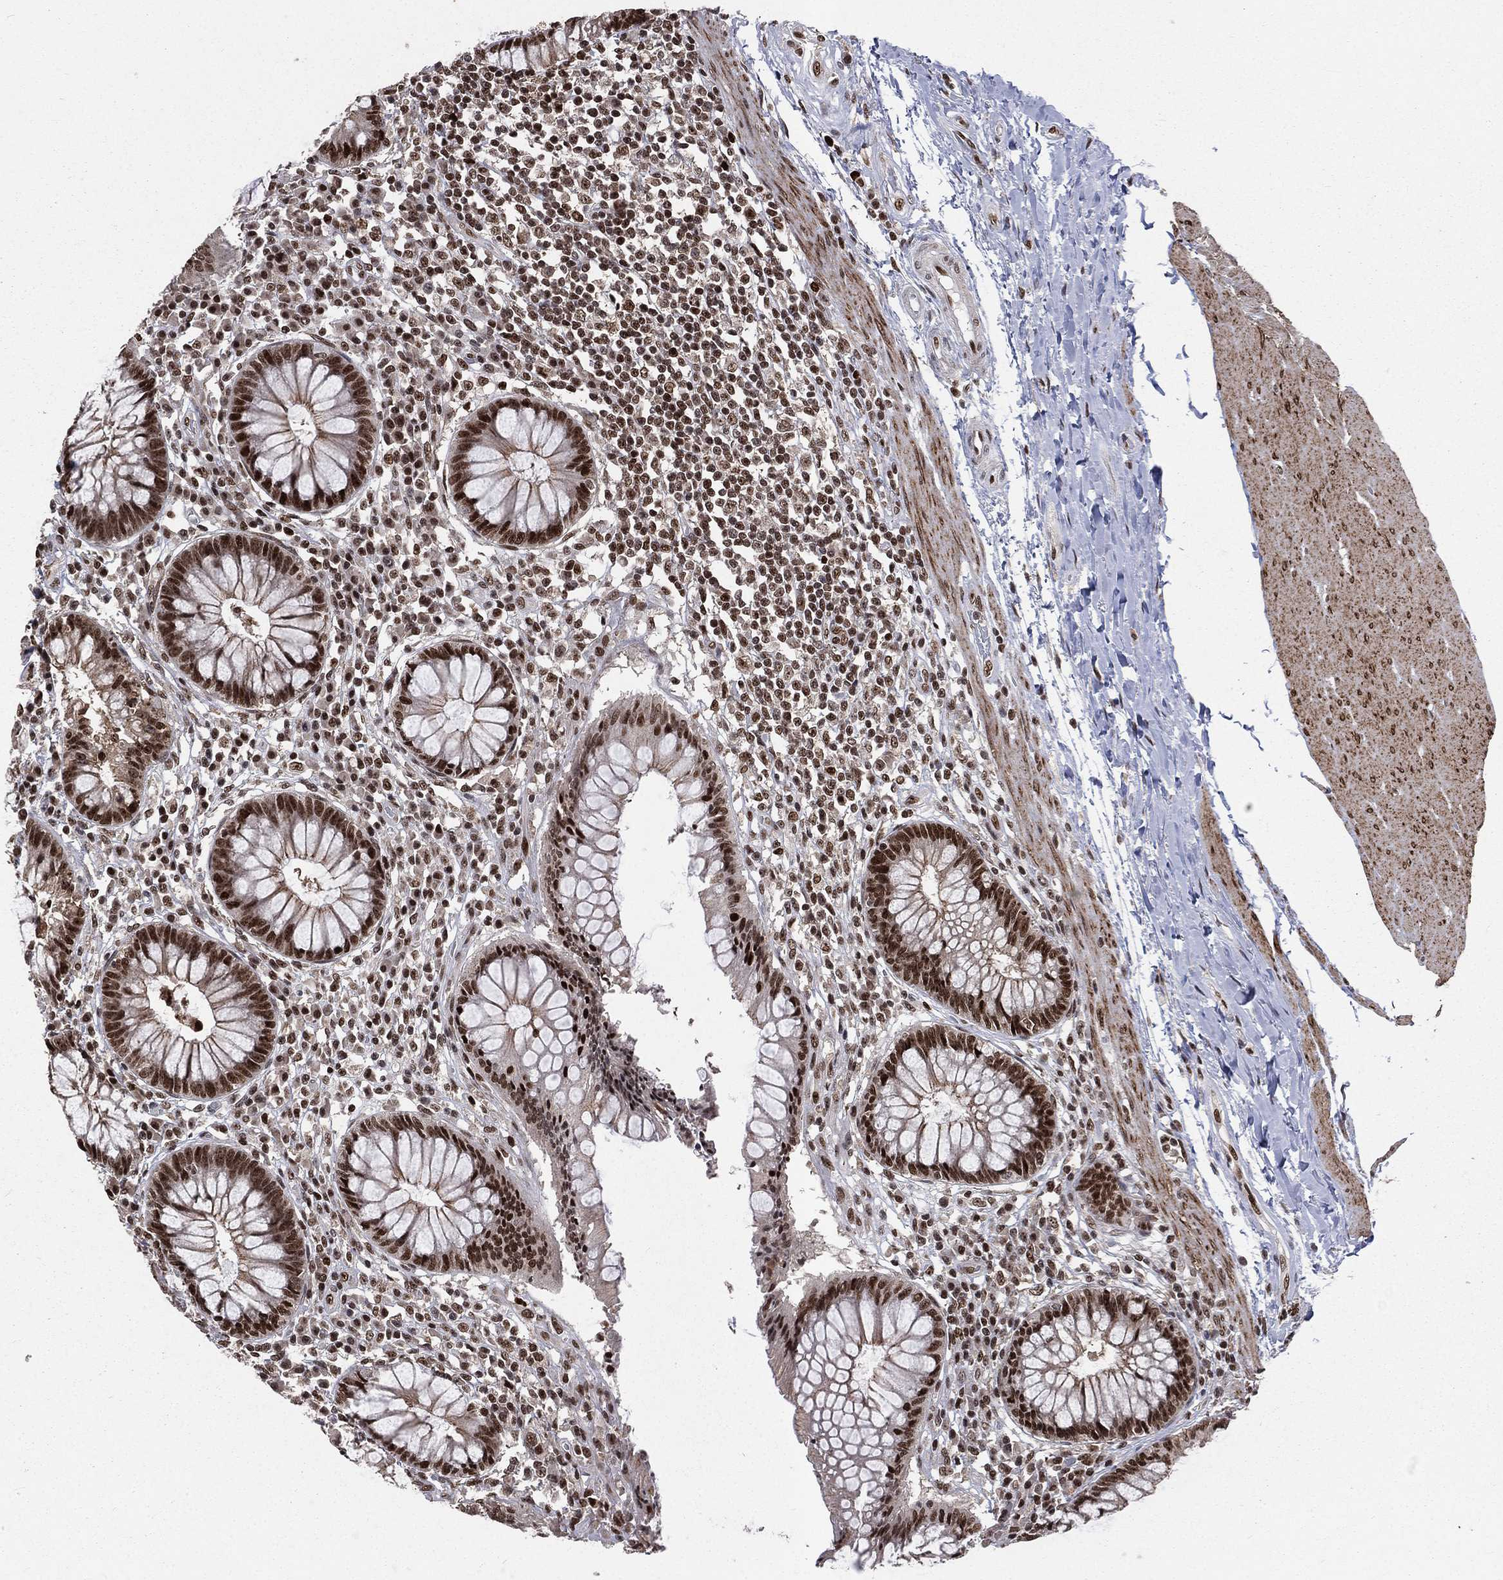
{"staining": {"intensity": "strong", "quantity": ">75%", "location": "nuclear"}, "tissue": "rectum", "cell_type": "Glandular cells", "image_type": "normal", "snomed": [{"axis": "morphology", "description": "Normal tissue, NOS"}, {"axis": "topography", "description": "Rectum"}], "caption": "Immunohistochemistry histopathology image of benign rectum: human rectum stained using immunohistochemistry (IHC) demonstrates high levels of strong protein expression localized specifically in the nuclear of glandular cells, appearing as a nuclear brown color.", "gene": "POLB", "patient": {"sex": "female", "age": 58}}